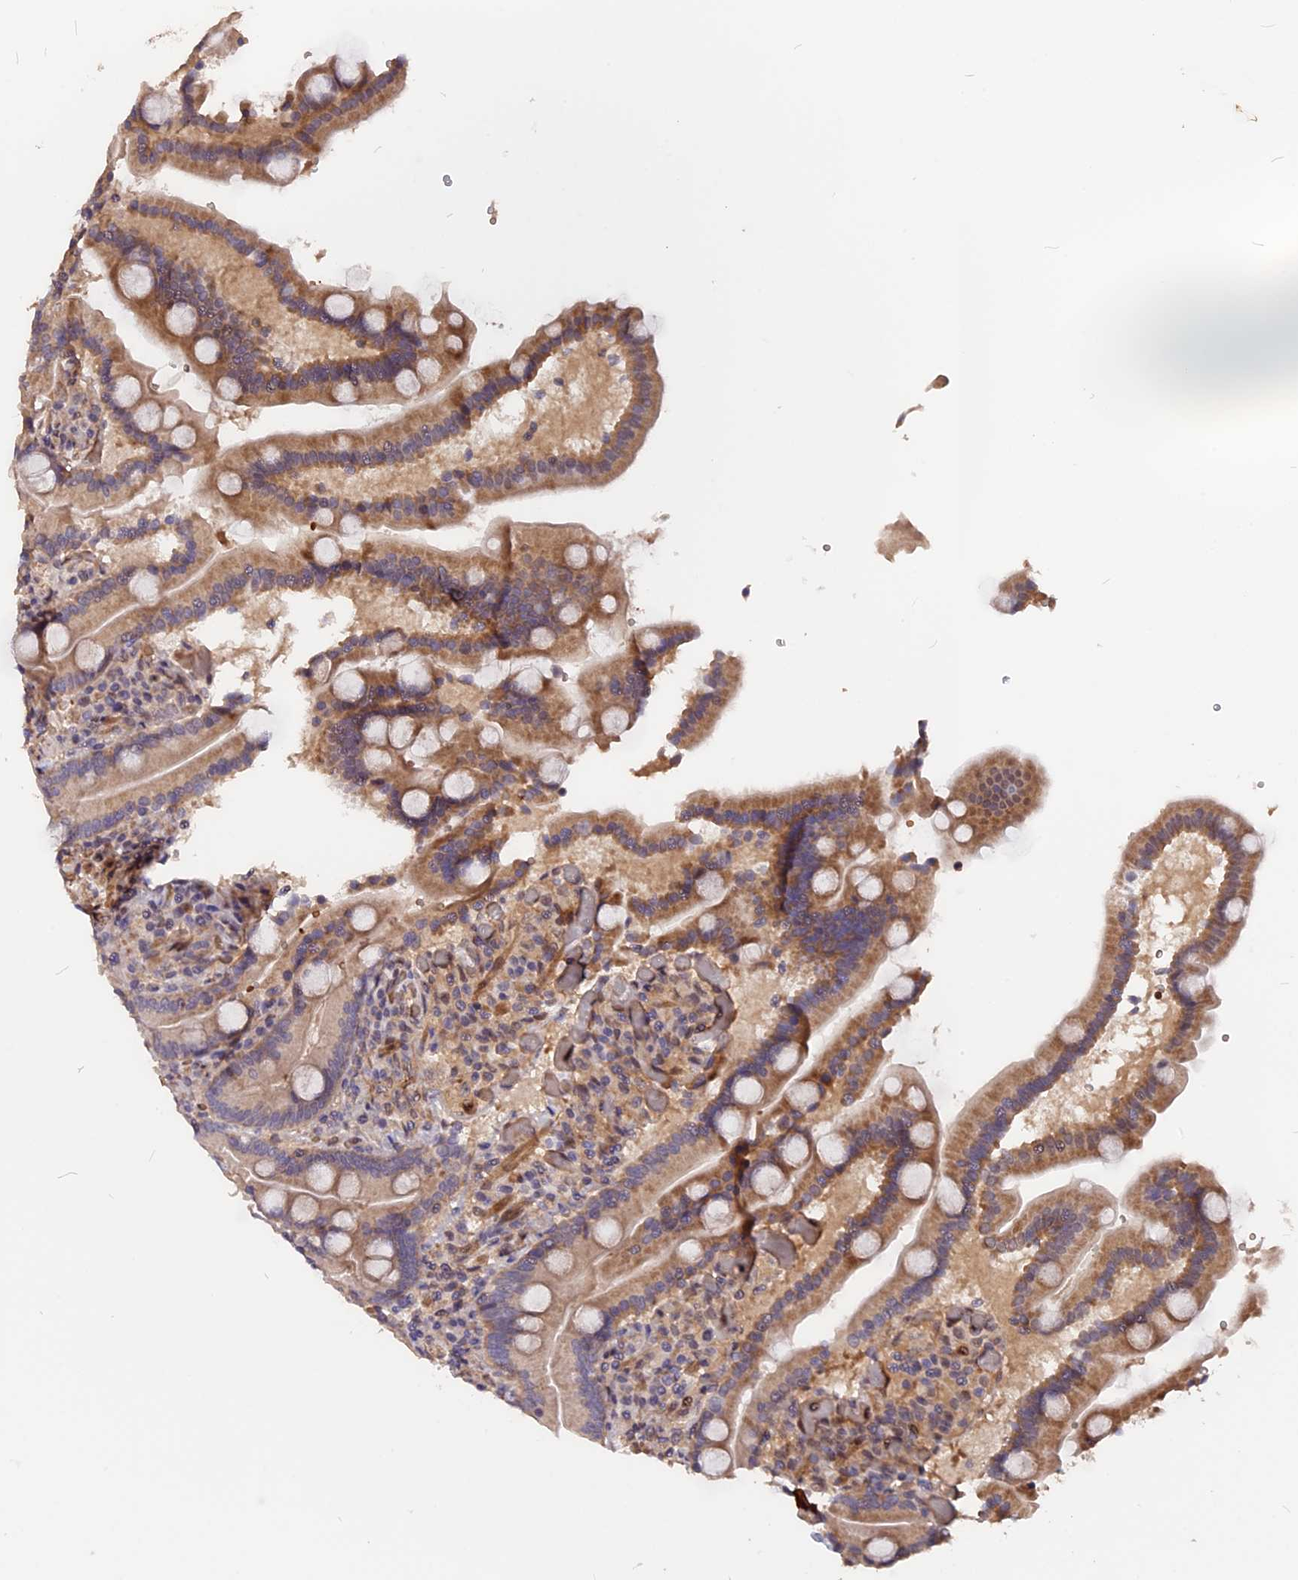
{"staining": {"intensity": "moderate", "quantity": ">75%", "location": "cytoplasmic/membranous"}, "tissue": "duodenum", "cell_type": "Glandular cells", "image_type": "normal", "snomed": [{"axis": "morphology", "description": "Normal tissue, NOS"}, {"axis": "topography", "description": "Duodenum"}], "caption": "Protein staining demonstrates moderate cytoplasmic/membranous expression in about >75% of glandular cells in benign duodenum.", "gene": "ZC3H10", "patient": {"sex": "female", "age": 62}}